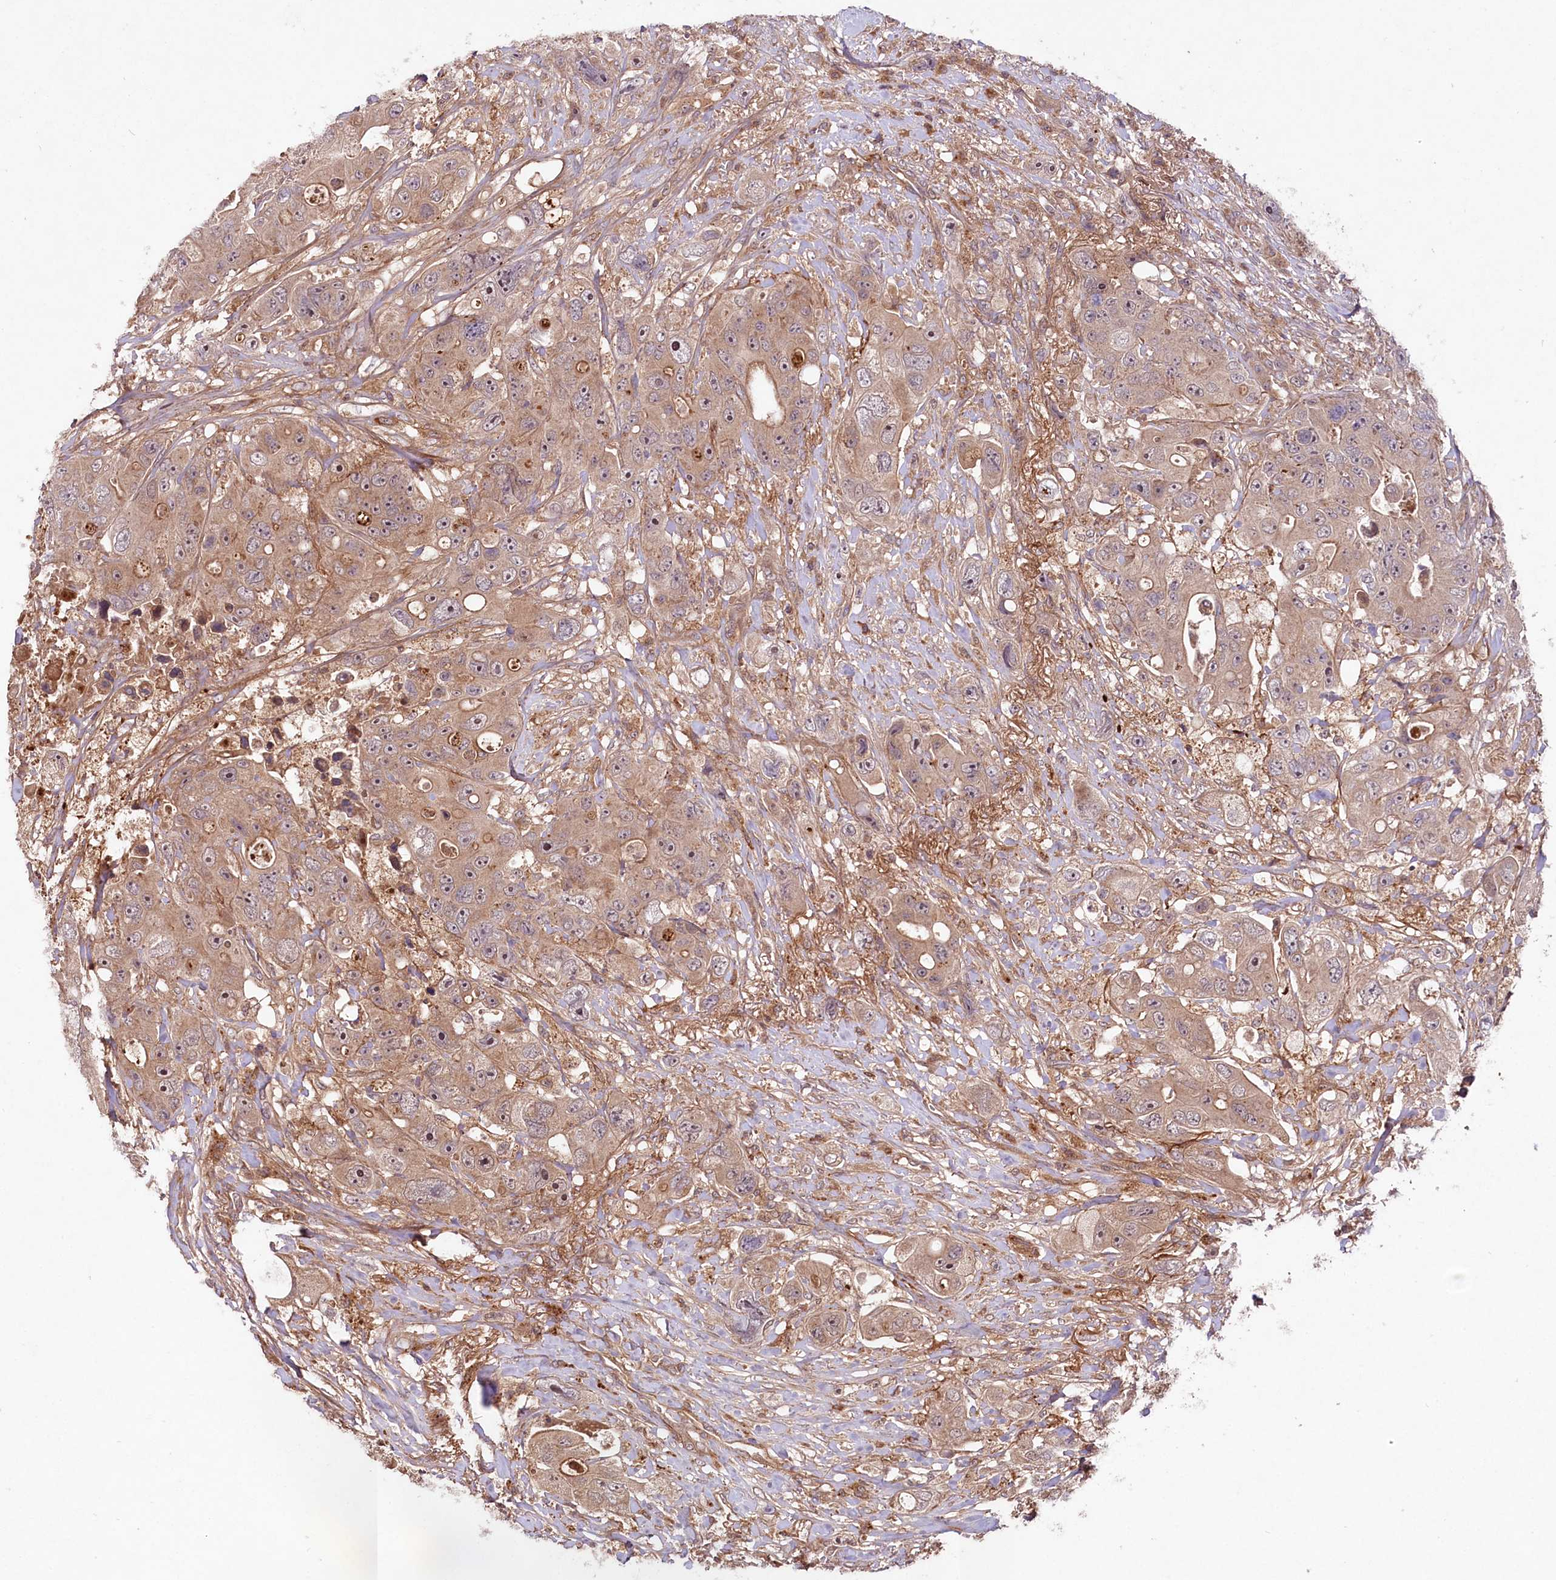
{"staining": {"intensity": "moderate", "quantity": ">75%", "location": "cytoplasmic/membranous,nuclear"}, "tissue": "colorectal cancer", "cell_type": "Tumor cells", "image_type": "cancer", "snomed": [{"axis": "morphology", "description": "Adenocarcinoma, NOS"}, {"axis": "topography", "description": "Colon"}], "caption": "Colorectal cancer stained with a protein marker exhibits moderate staining in tumor cells.", "gene": "TNPO3", "patient": {"sex": "female", "age": 46}}